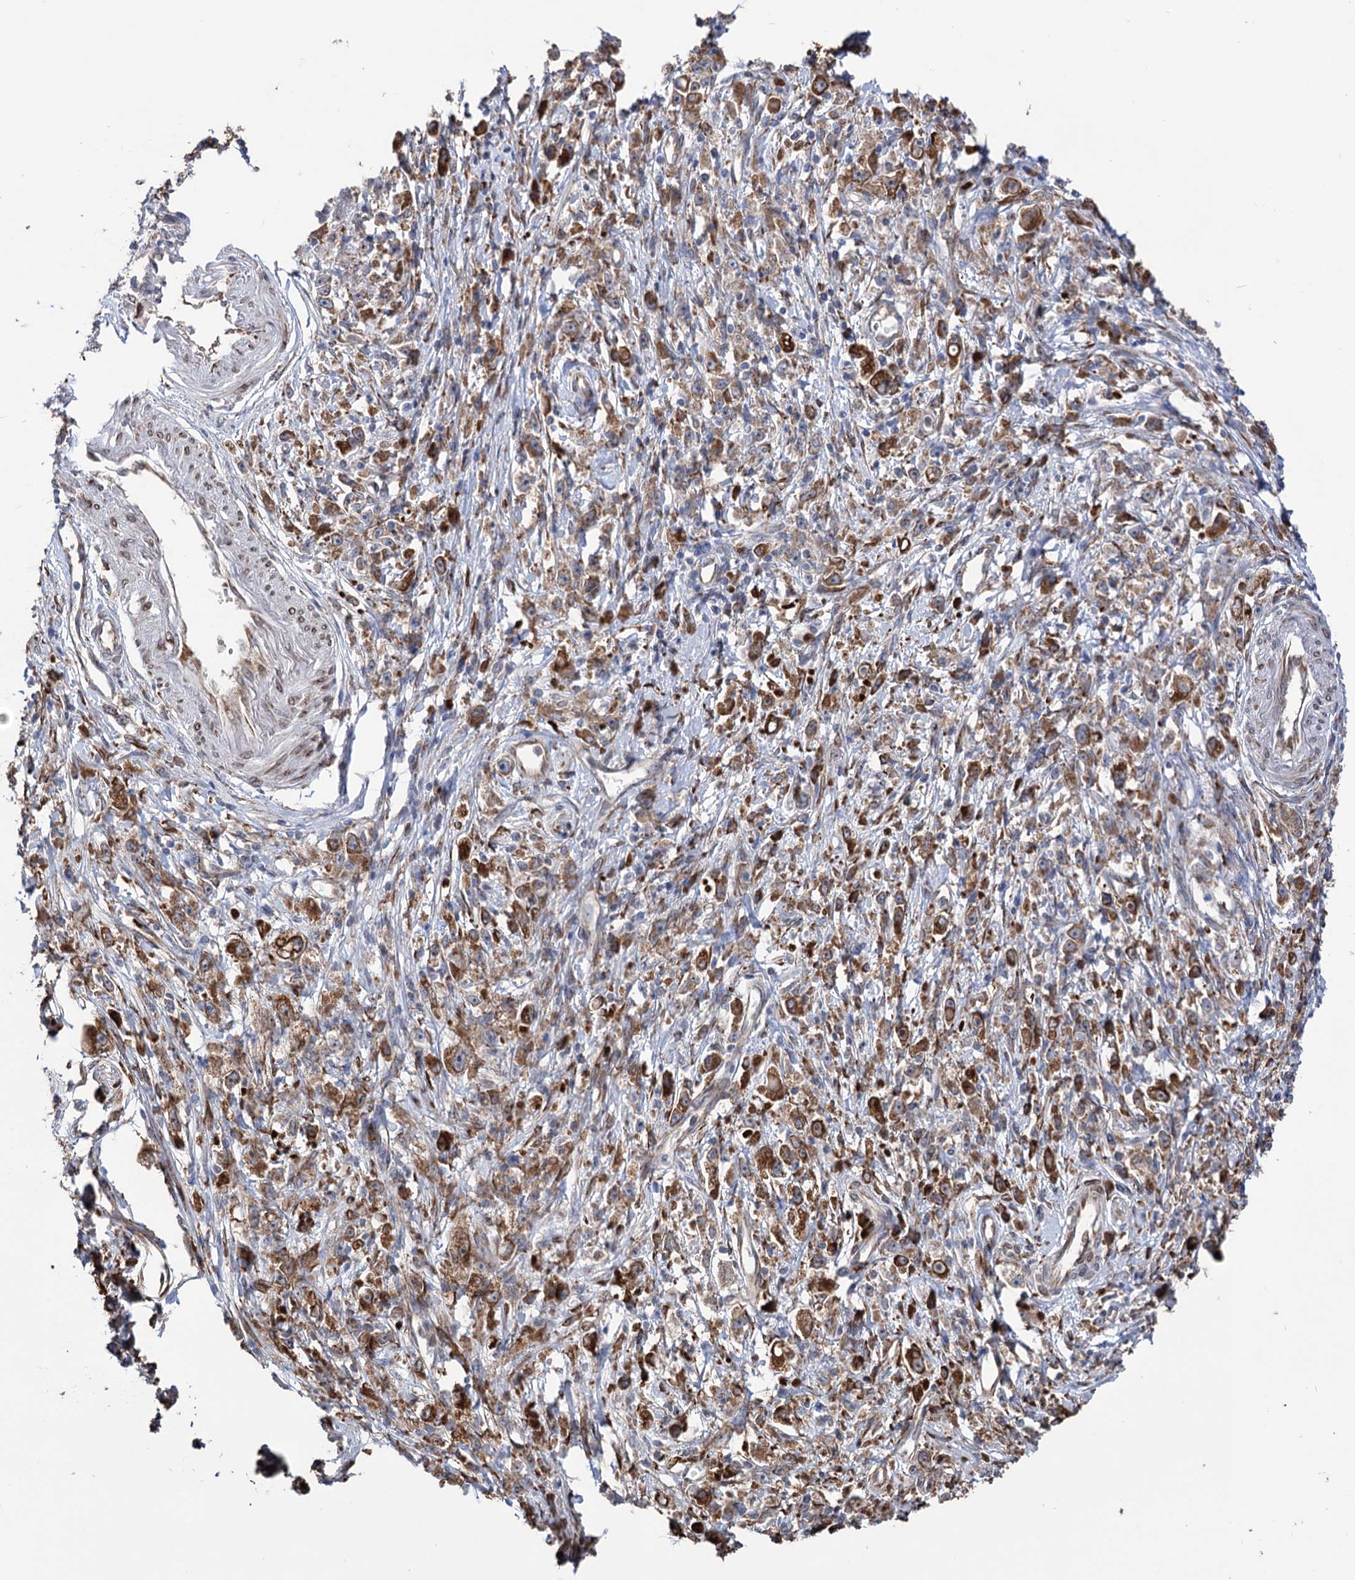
{"staining": {"intensity": "moderate", "quantity": ">75%", "location": "cytoplasmic/membranous"}, "tissue": "stomach cancer", "cell_type": "Tumor cells", "image_type": "cancer", "snomed": [{"axis": "morphology", "description": "Adenocarcinoma, NOS"}, {"axis": "topography", "description": "Stomach"}], "caption": "Protein staining by immunohistochemistry (IHC) displays moderate cytoplasmic/membranous staining in approximately >75% of tumor cells in stomach cancer.", "gene": "CDAN1", "patient": {"sex": "female", "age": 59}}